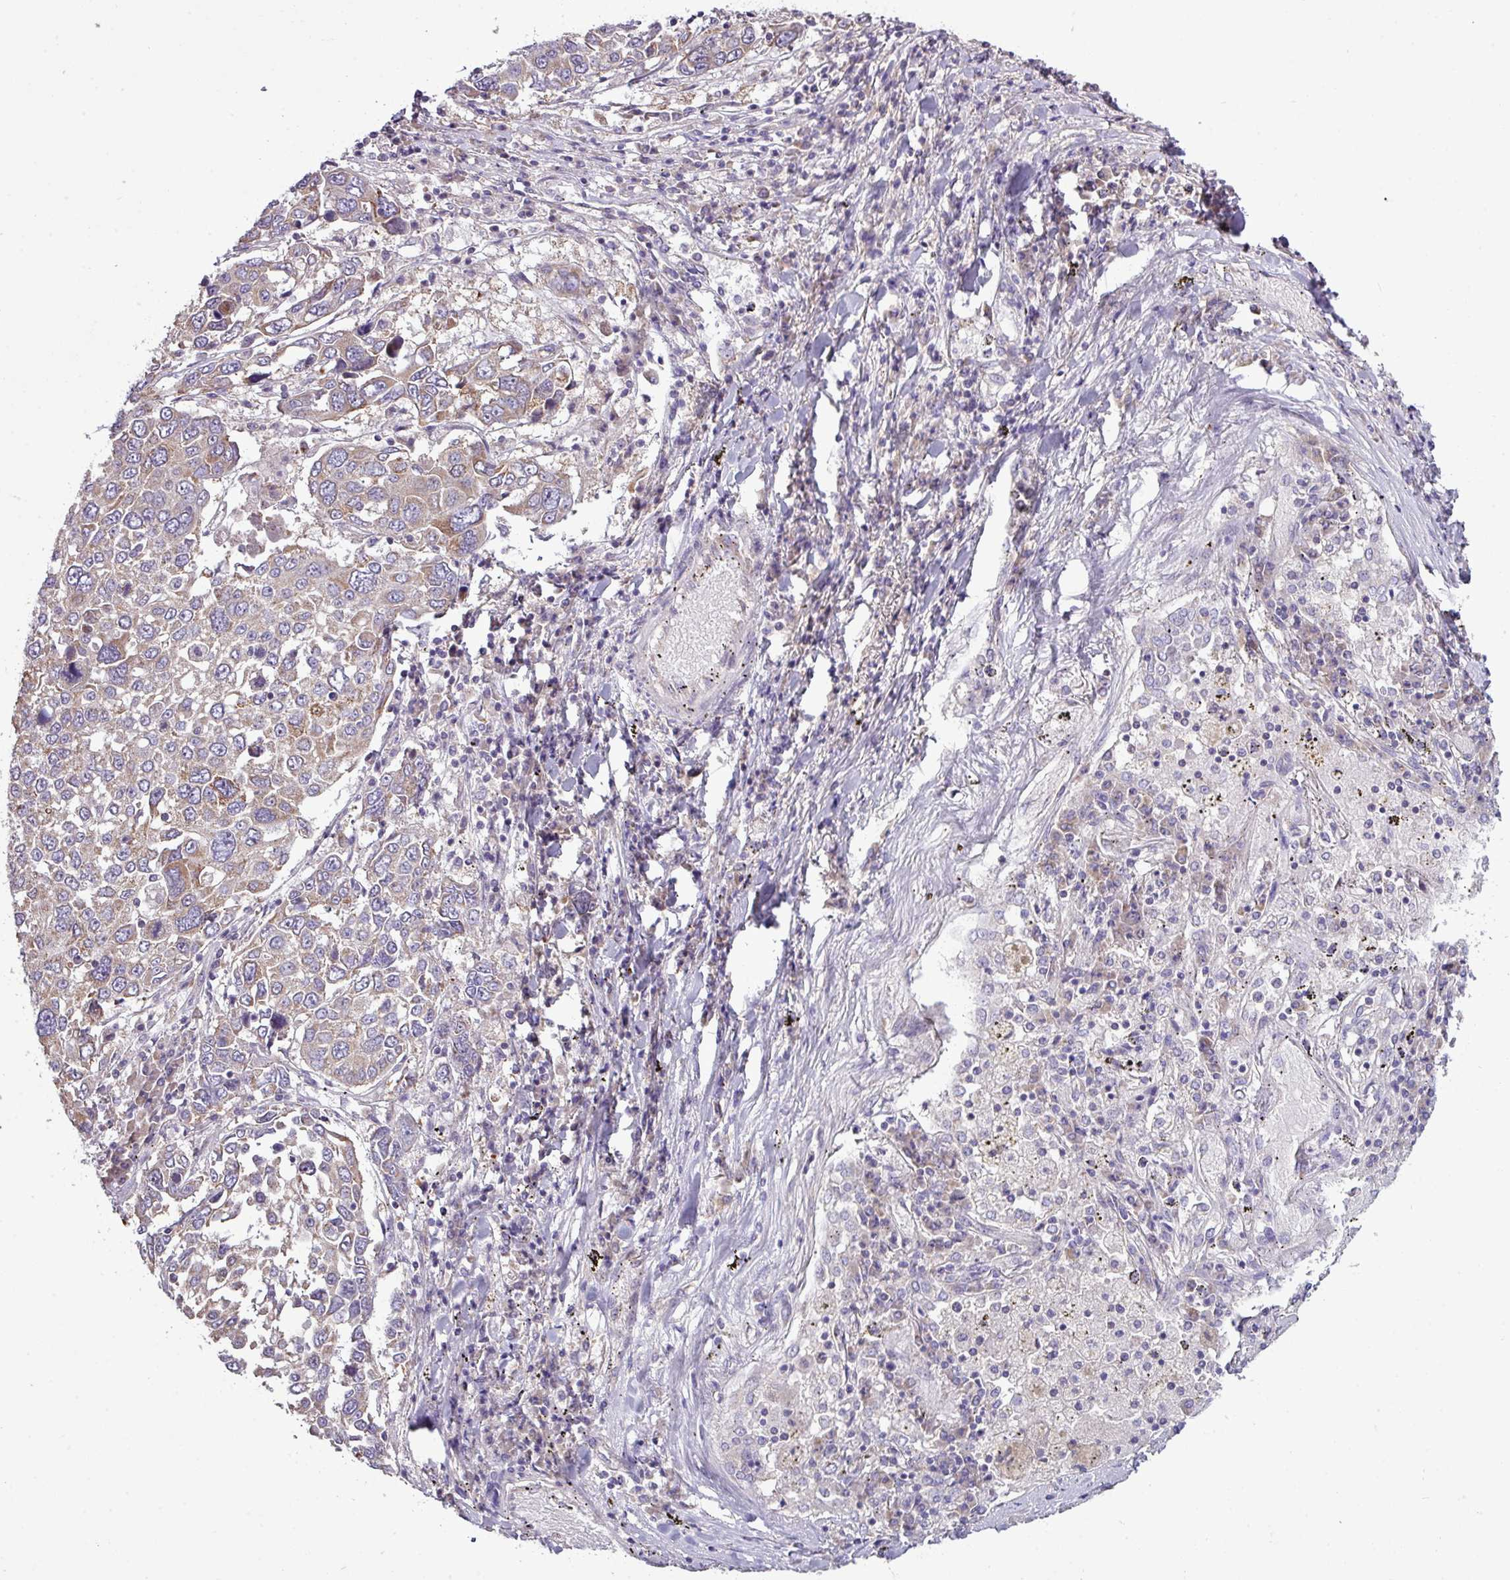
{"staining": {"intensity": "weak", "quantity": "25%-75%", "location": "cytoplasmic/membranous"}, "tissue": "lung cancer", "cell_type": "Tumor cells", "image_type": "cancer", "snomed": [{"axis": "morphology", "description": "Squamous cell carcinoma, NOS"}, {"axis": "topography", "description": "Lung"}], "caption": "Approximately 25%-75% of tumor cells in human lung squamous cell carcinoma demonstrate weak cytoplasmic/membranous protein staining as visualized by brown immunohistochemical staining.", "gene": "AGAP5", "patient": {"sex": "male", "age": 65}}